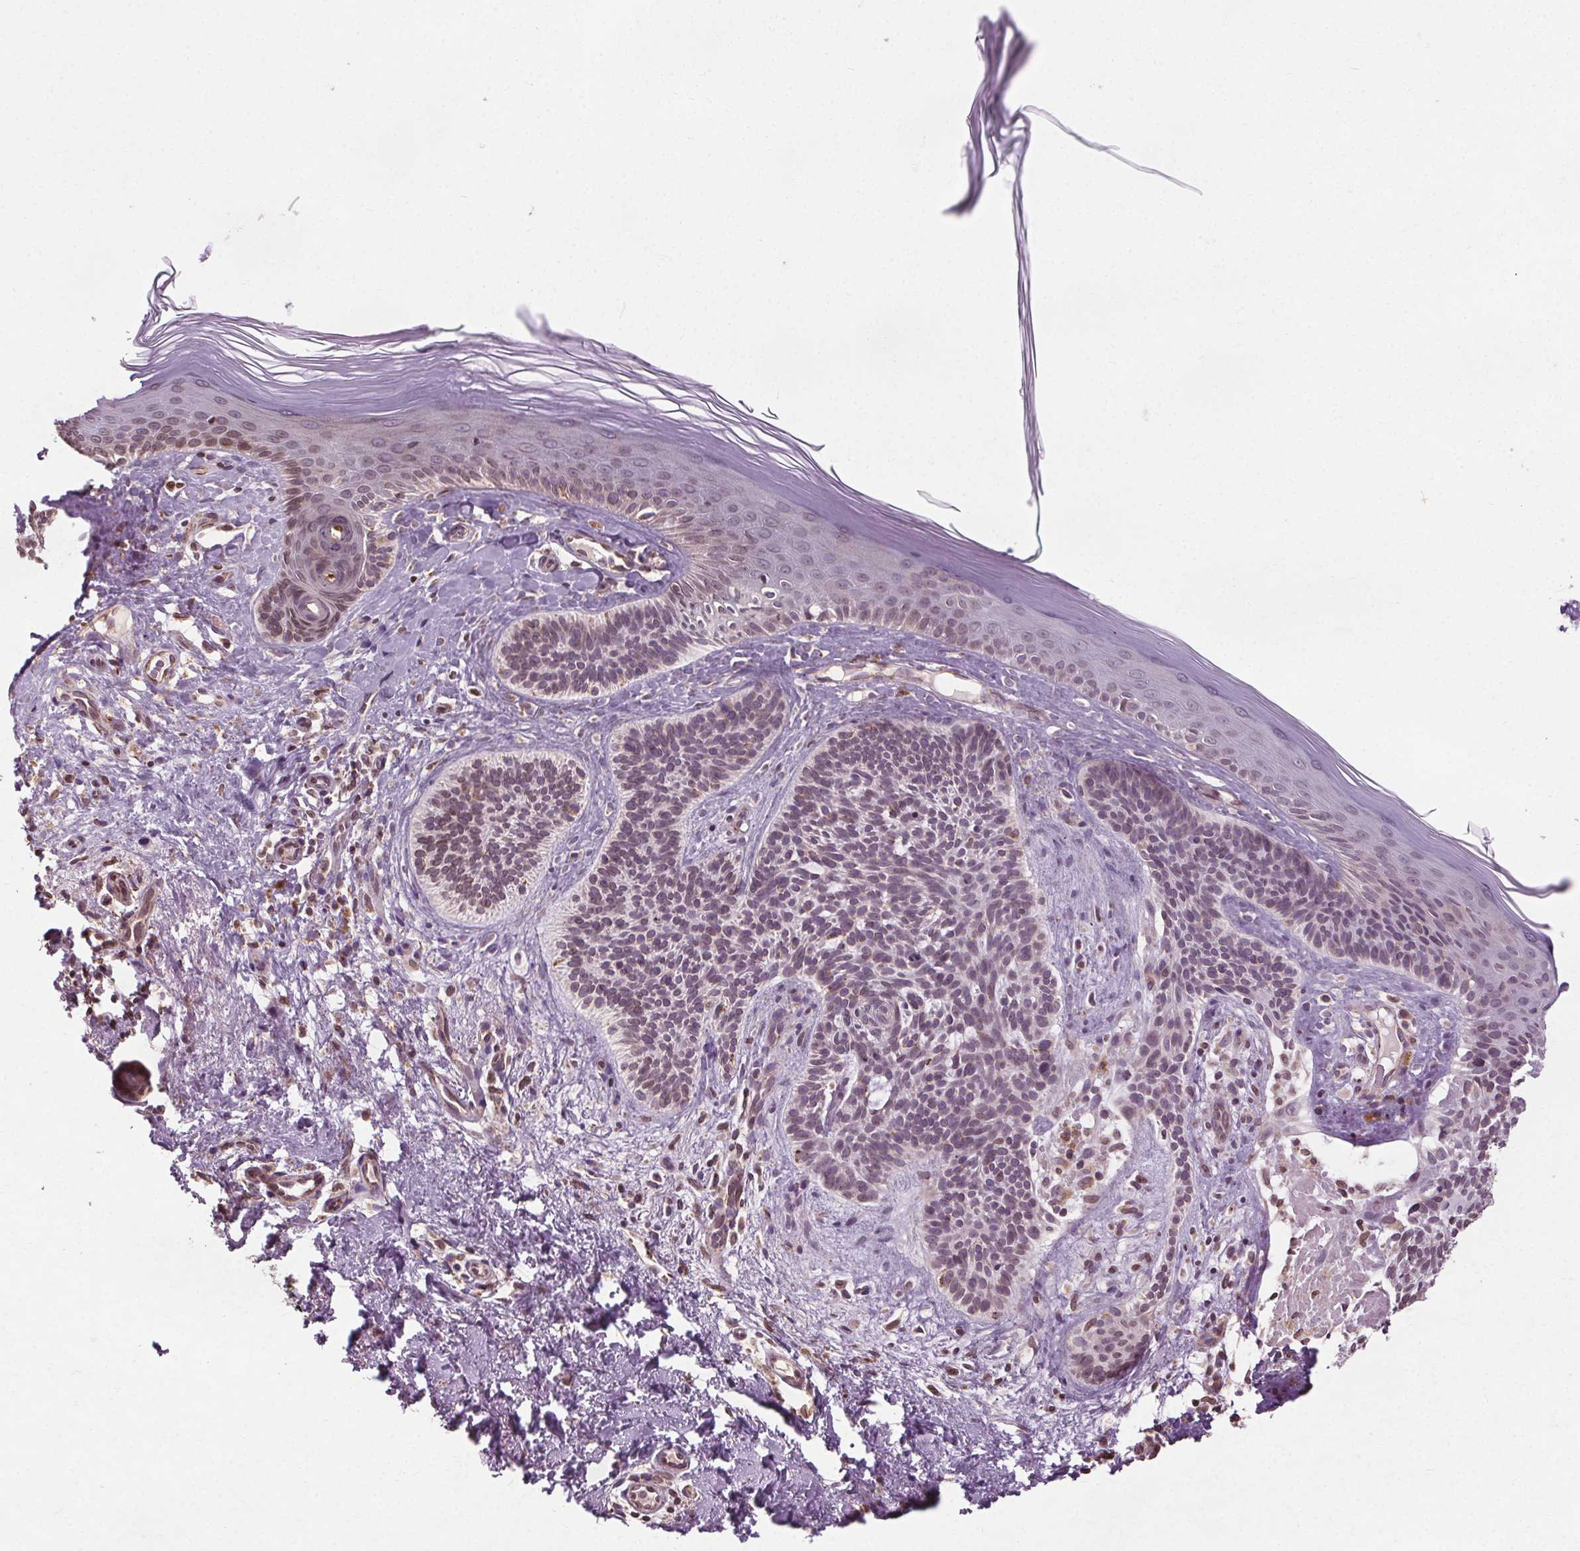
{"staining": {"intensity": "negative", "quantity": "none", "location": "none"}, "tissue": "skin cancer", "cell_type": "Tumor cells", "image_type": "cancer", "snomed": [{"axis": "morphology", "description": "Basal cell carcinoma"}, {"axis": "topography", "description": "Skin"}], "caption": "The photomicrograph demonstrates no significant expression in tumor cells of skin cancer (basal cell carcinoma).", "gene": "LFNG", "patient": {"sex": "male", "age": 79}}